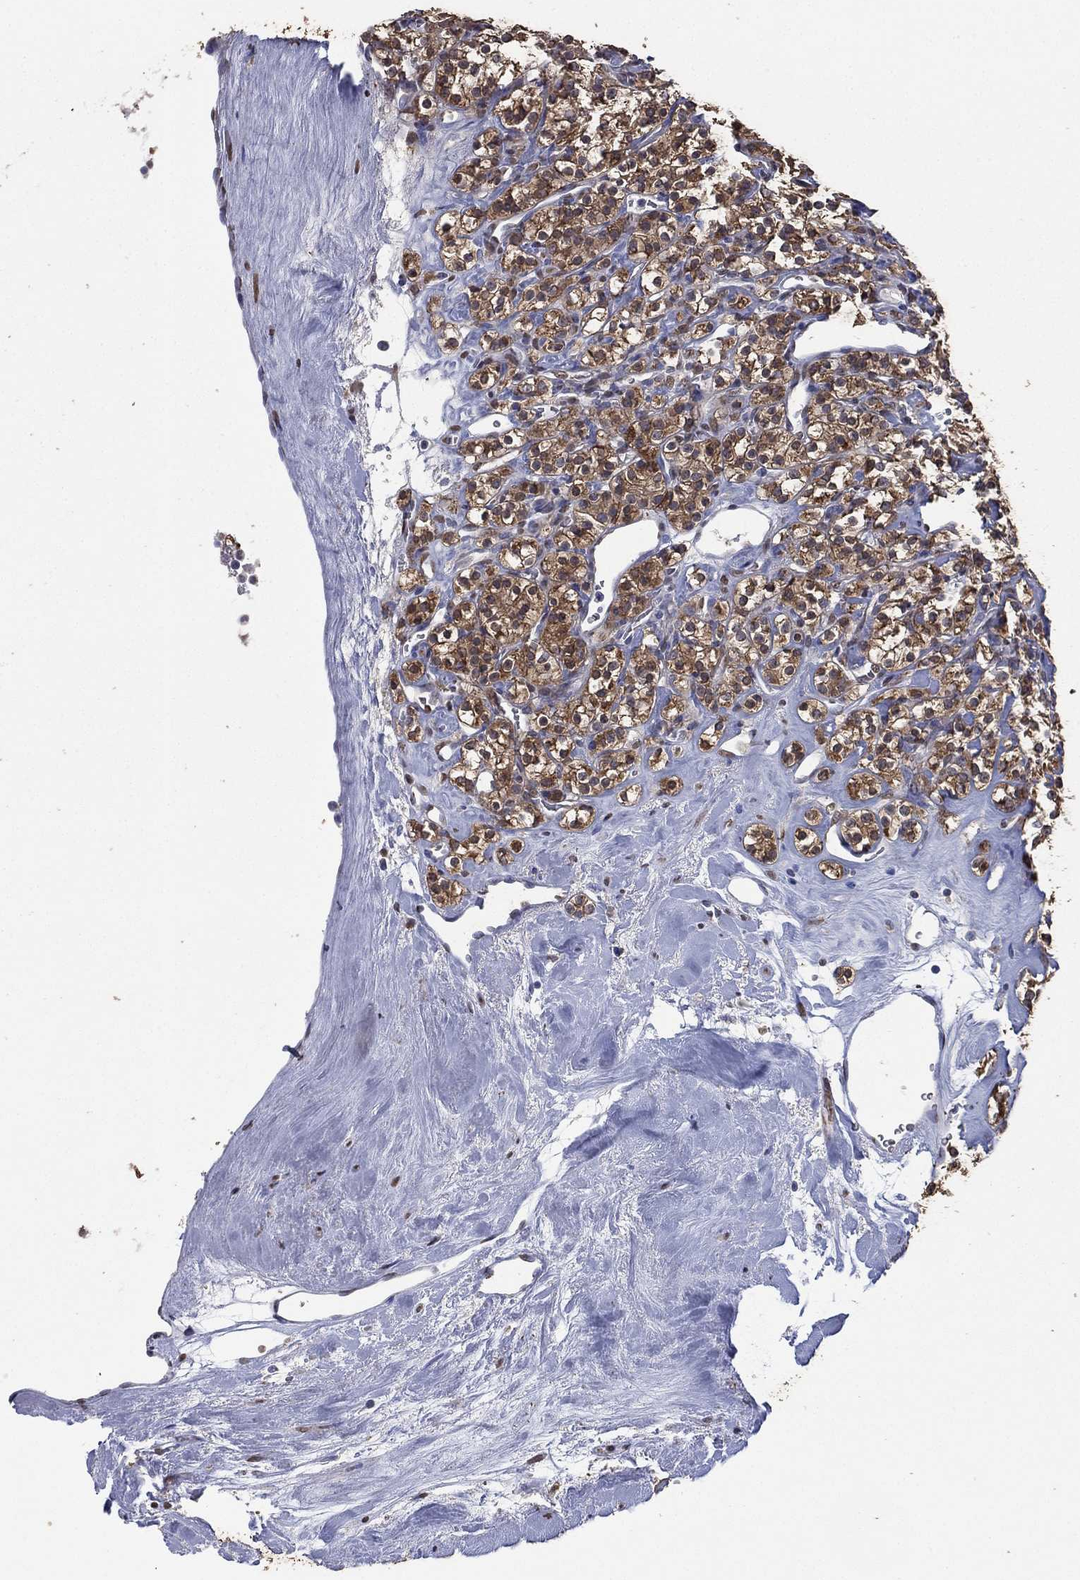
{"staining": {"intensity": "strong", "quantity": ">75%", "location": "cytoplasmic/membranous"}, "tissue": "renal cancer", "cell_type": "Tumor cells", "image_type": "cancer", "snomed": [{"axis": "morphology", "description": "Adenocarcinoma, NOS"}, {"axis": "topography", "description": "Kidney"}], "caption": "Immunohistochemistry (IHC) (DAB) staining of renal cancer reveals strong cytoplasmic/membranous protein expression in about >75% of tumor cells.", "gene": "ALDH7A1", "patient": {"sex": "male", "age": 77}}